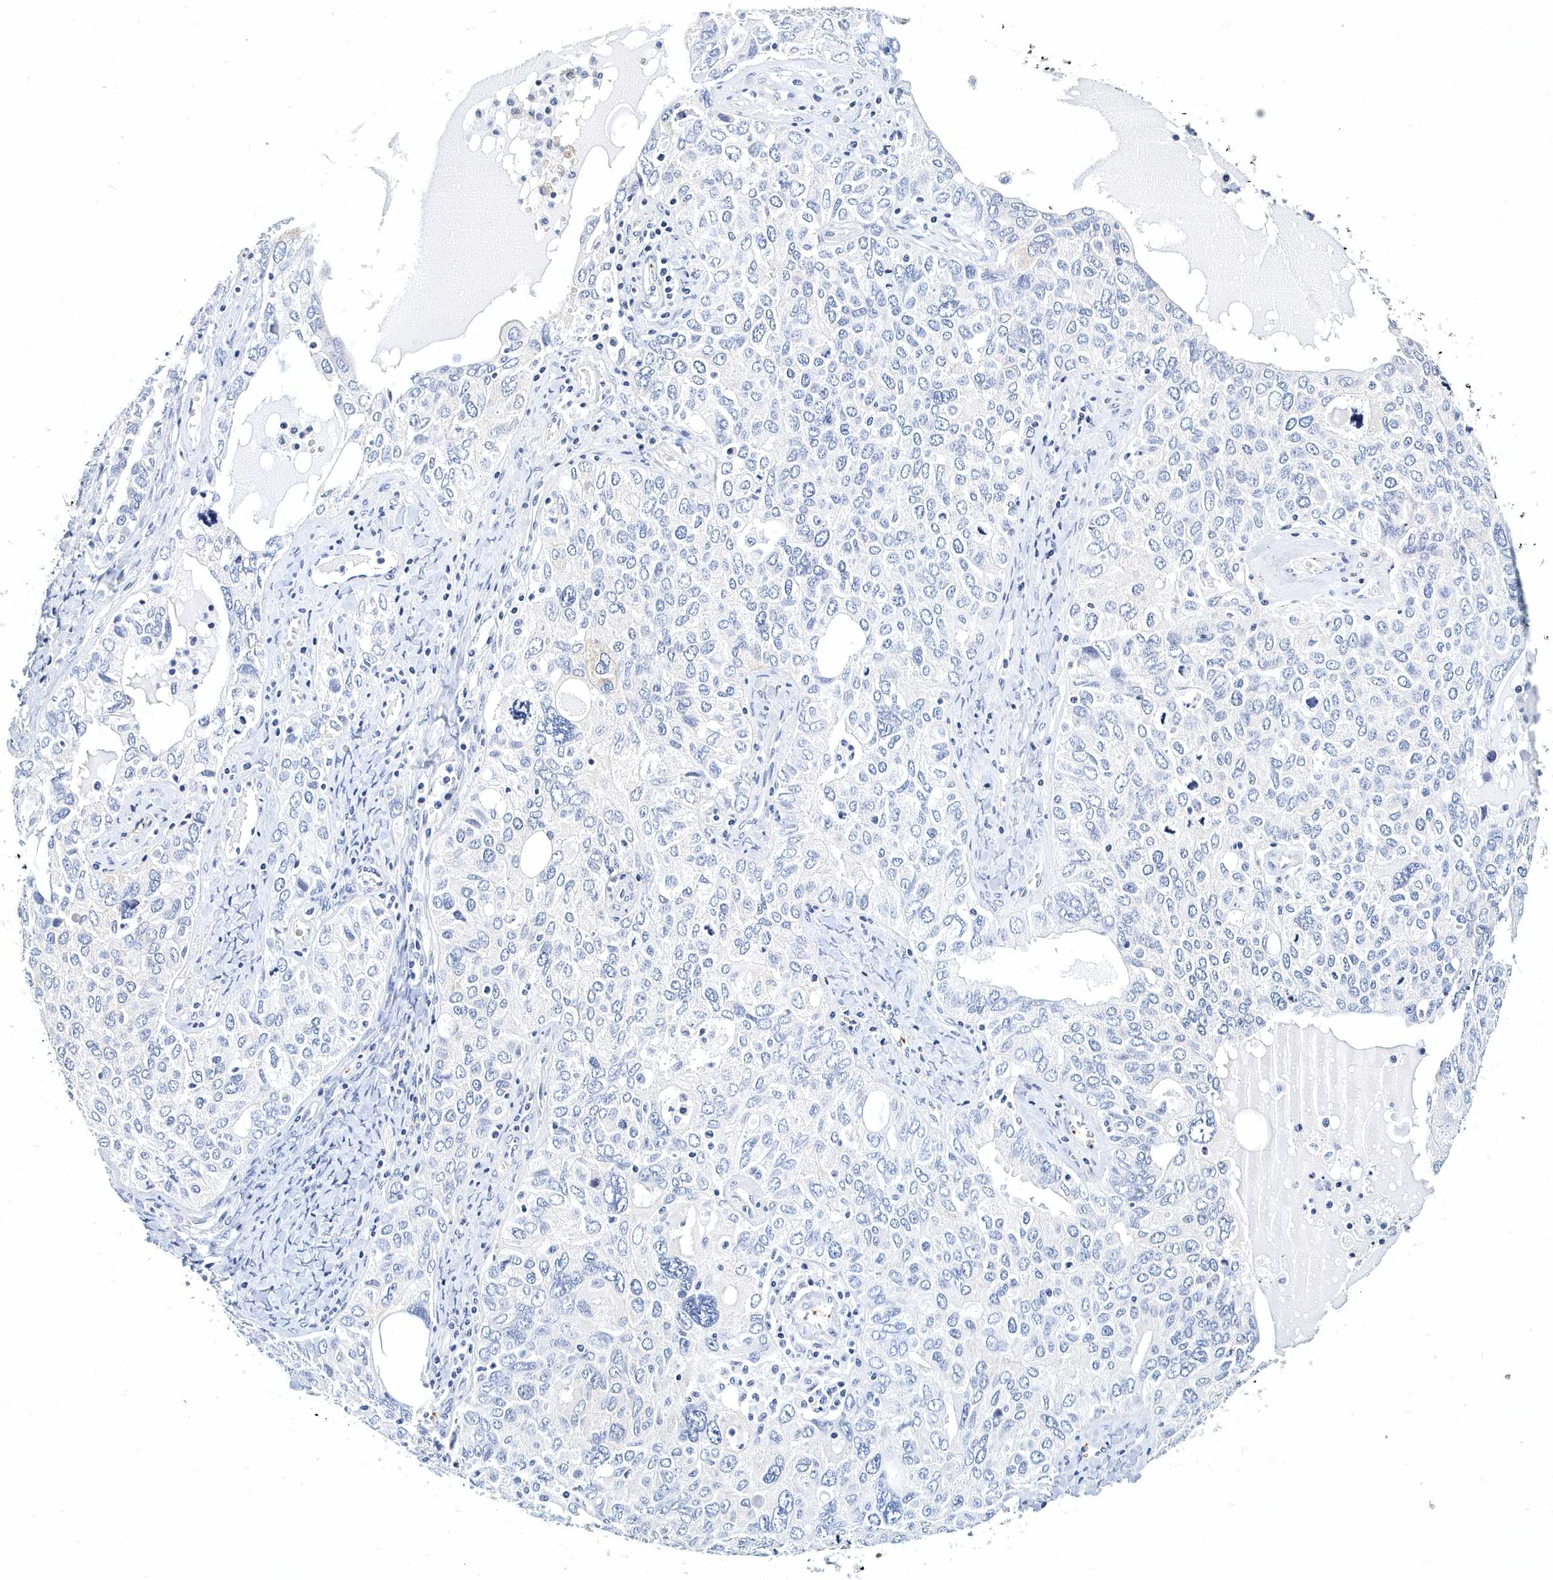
{"staining": {"intensity": "negative", "quantity": "none", "location": "none"}, "tissue": "ovarian cancer", "cell_type": "Tumor cells", "image_type": "cancer", "snomed": [{"axis": "morphology", "description": "Carcinoma, endometroid"}, {"axis": "topography", "description": "Ovary"}], "caption": "This is an IHC histopathology image of human endometroid carcinoma (ovarian). There is no positivity in tumor cells.", "gene": "ITGA2B", "patient": {"sex": "female", "age": 62}}